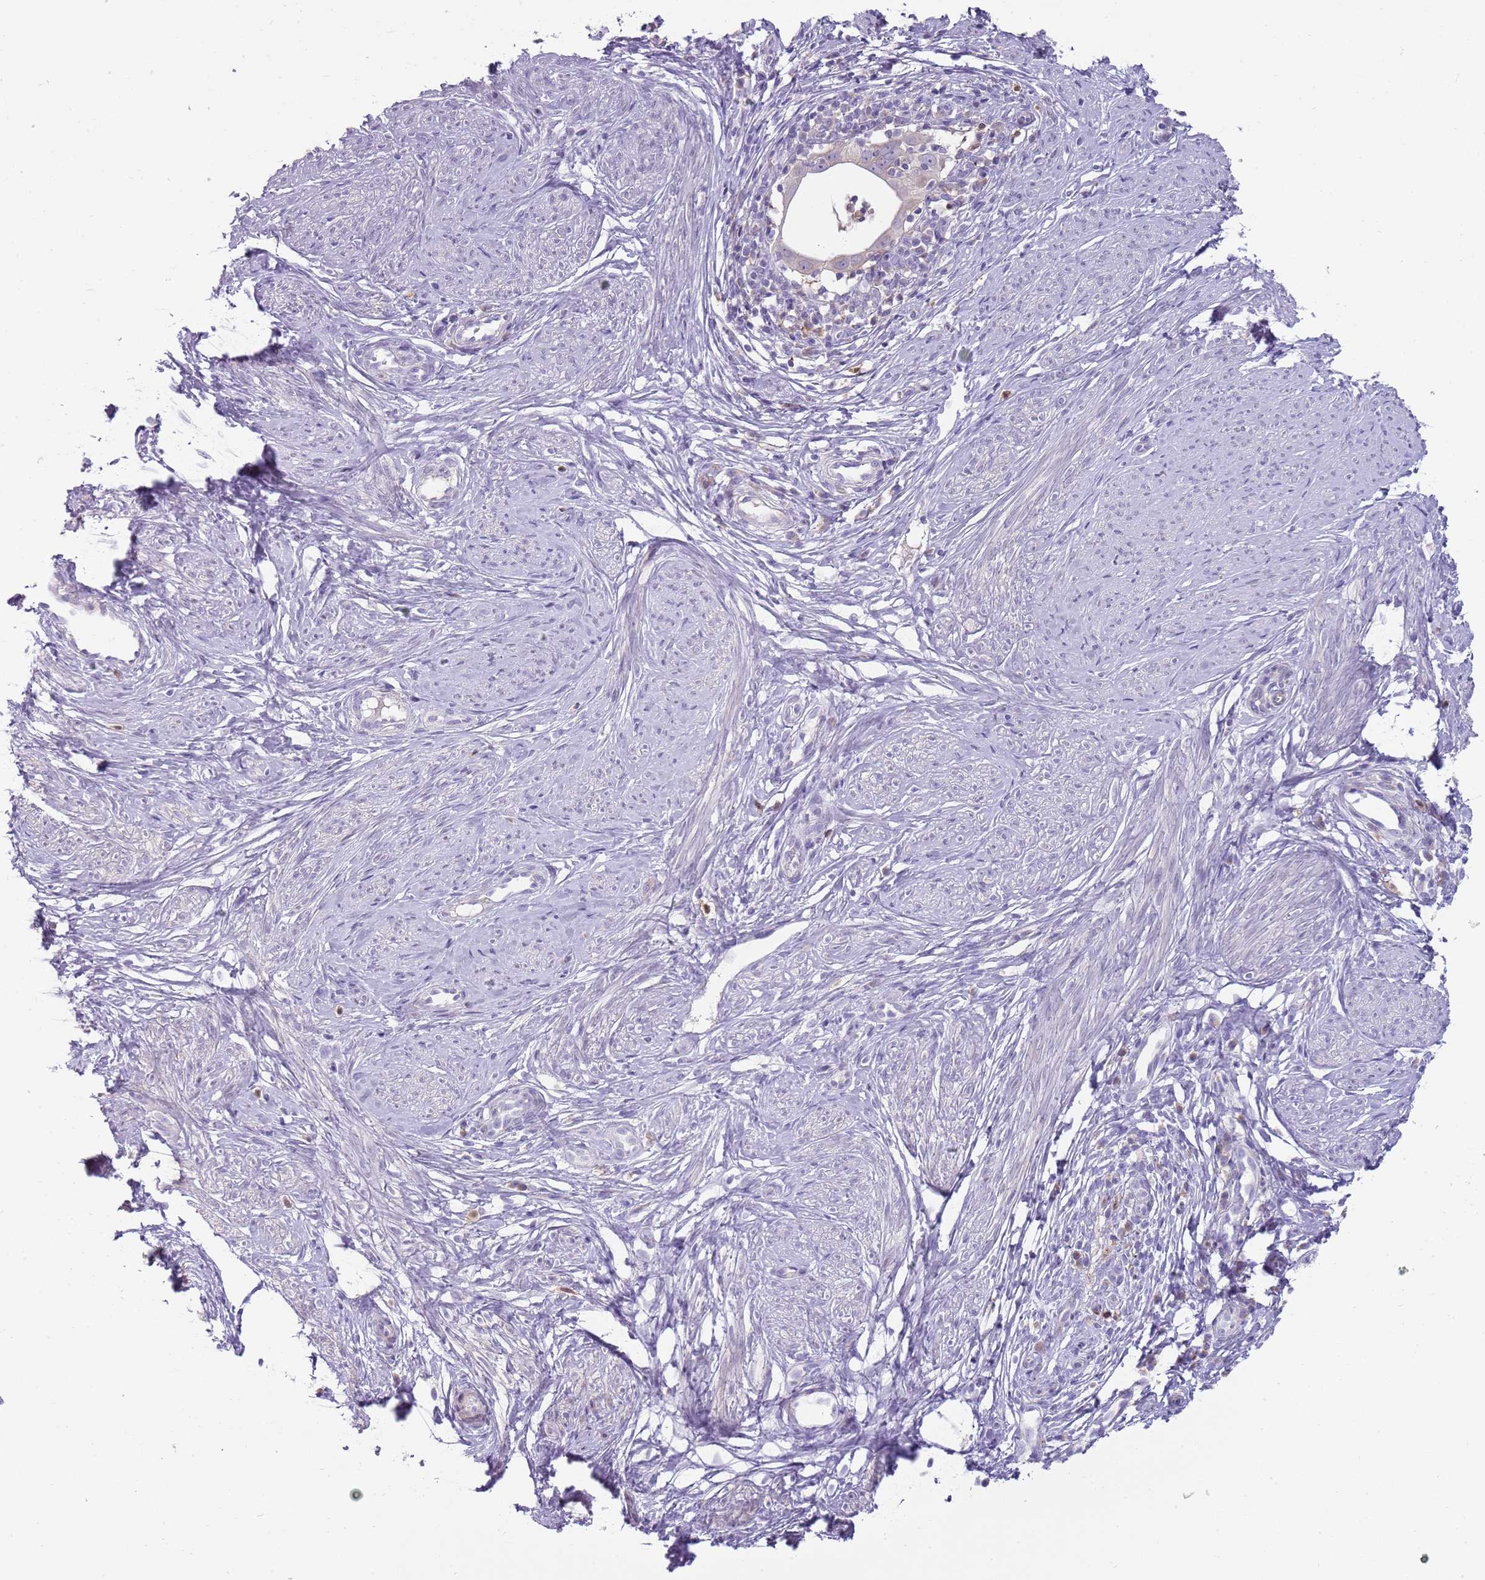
{"staining": {"intensity": "negative", "quantity": "none", "location": "none"}, "tissue": "cervical cancer", "cell_type": "Tumor cells", "image_type": "cancer", "snomed": [{"axis": "morphology", "description": "Adenocarcinoma, NOS"}, {"axis": "topography", "description": "Cervix"}], "caption": "Immunohistochemistry (IHC) of human adenocarcinoma (cervical) displays no staining in tumor cells. (DAB IHC with hematoxylin counter stain).", "gene": "DIPK1C", "patient": {"sex": "female", "age": 36}}